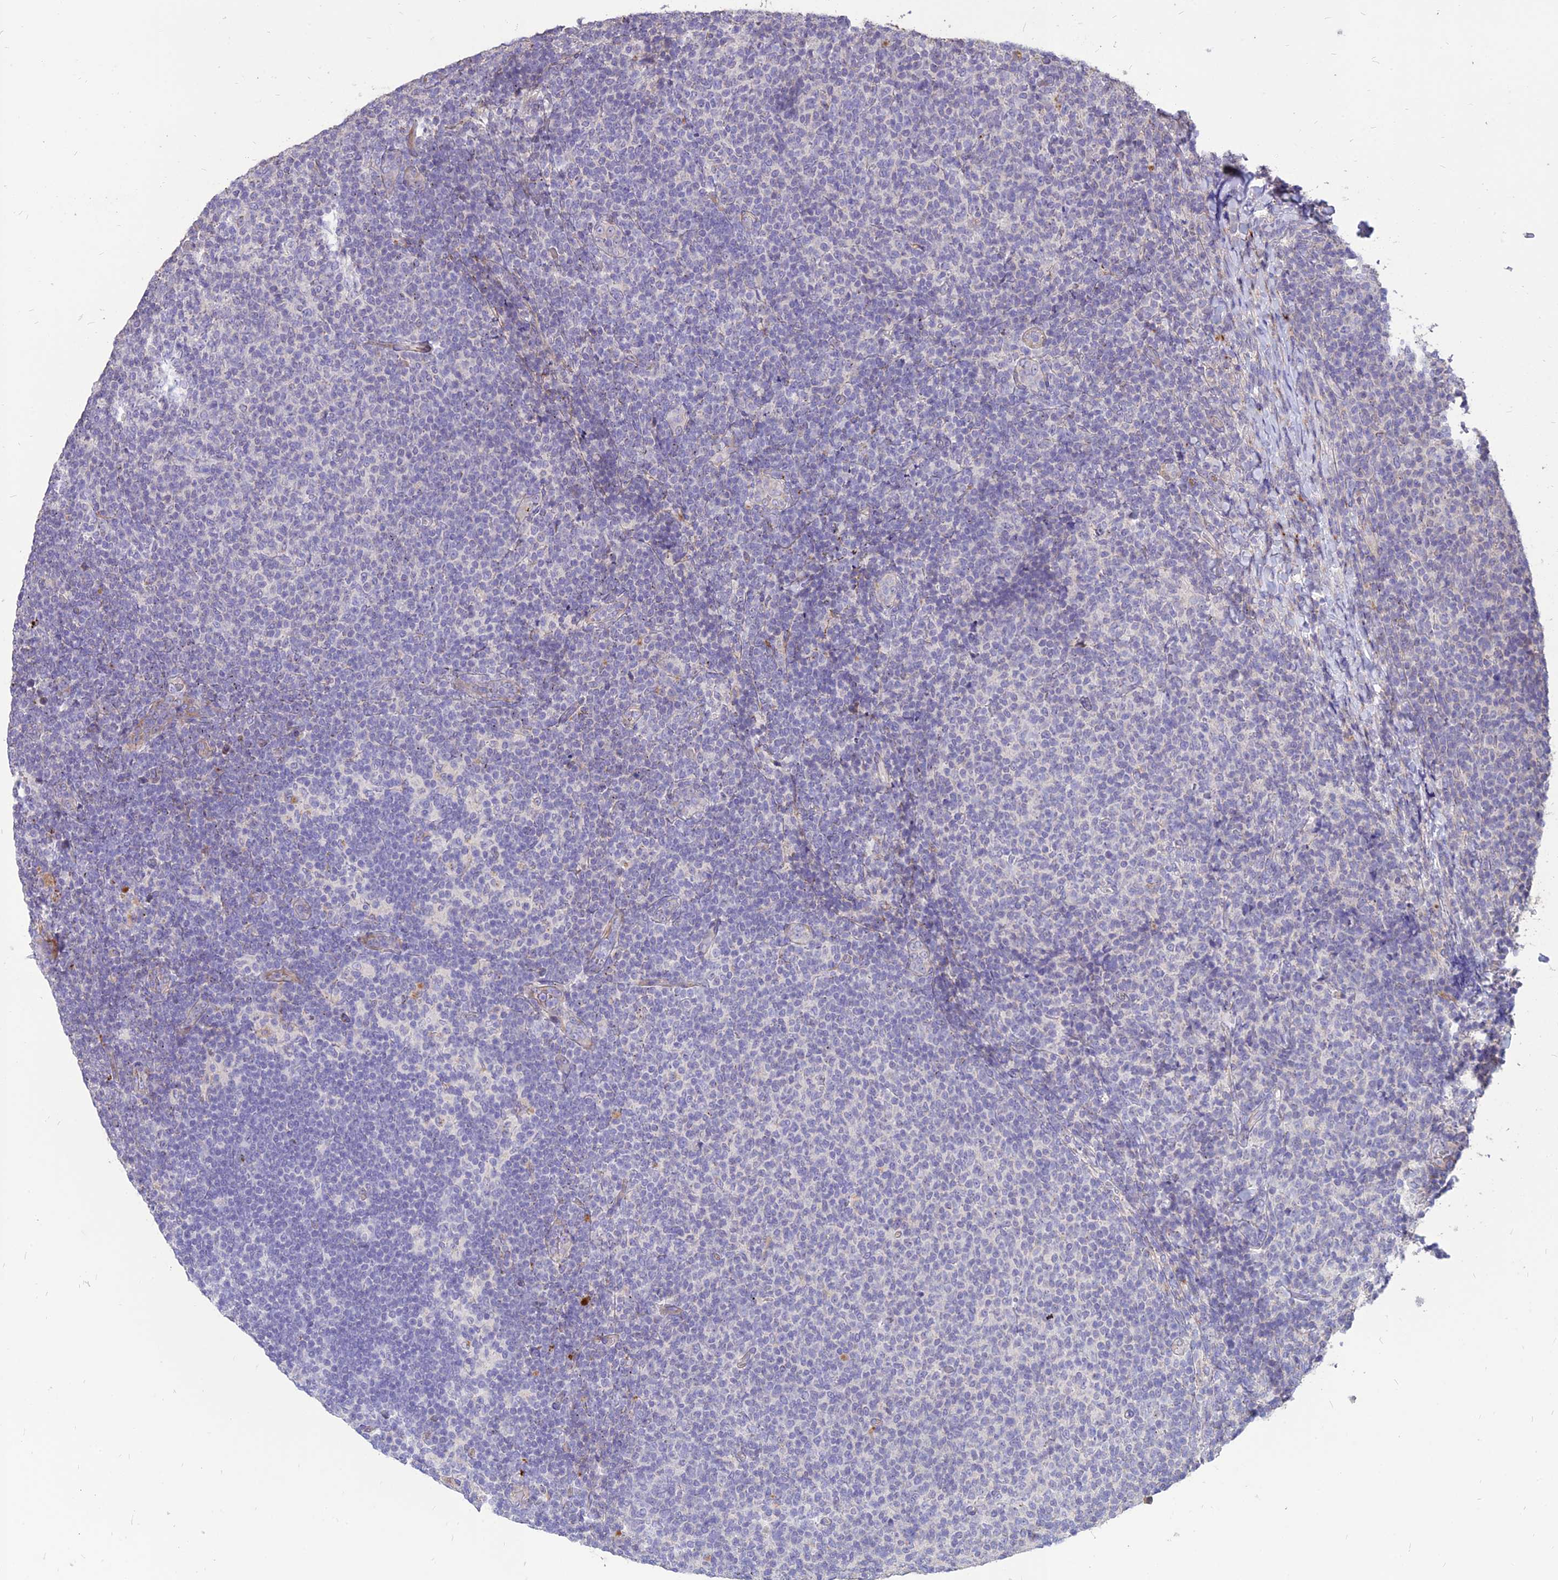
{"staining": {"intensity": "negative", "quantity": "none", "location": "none"}, "tissue": "lymphoma", "cell_type": "Tumor cells", "image_type": "cancer", "snomed": [{"axis": "morphology", "description": "Malignant lymphoma, non-Hodgkin's type, Low grade"}, {"axis": "topography", "description": "Lymph node"}], "caption": "A high-resolution micrograph shows IHC staining of low-grade malignant lymphoma, non-Hodgkin's type, which shows no significant positivity in tumor cells. Nuclei are stained in blue.", "gene": "ST3GAL6", "patient": {"sex": "male", "age": 66}}